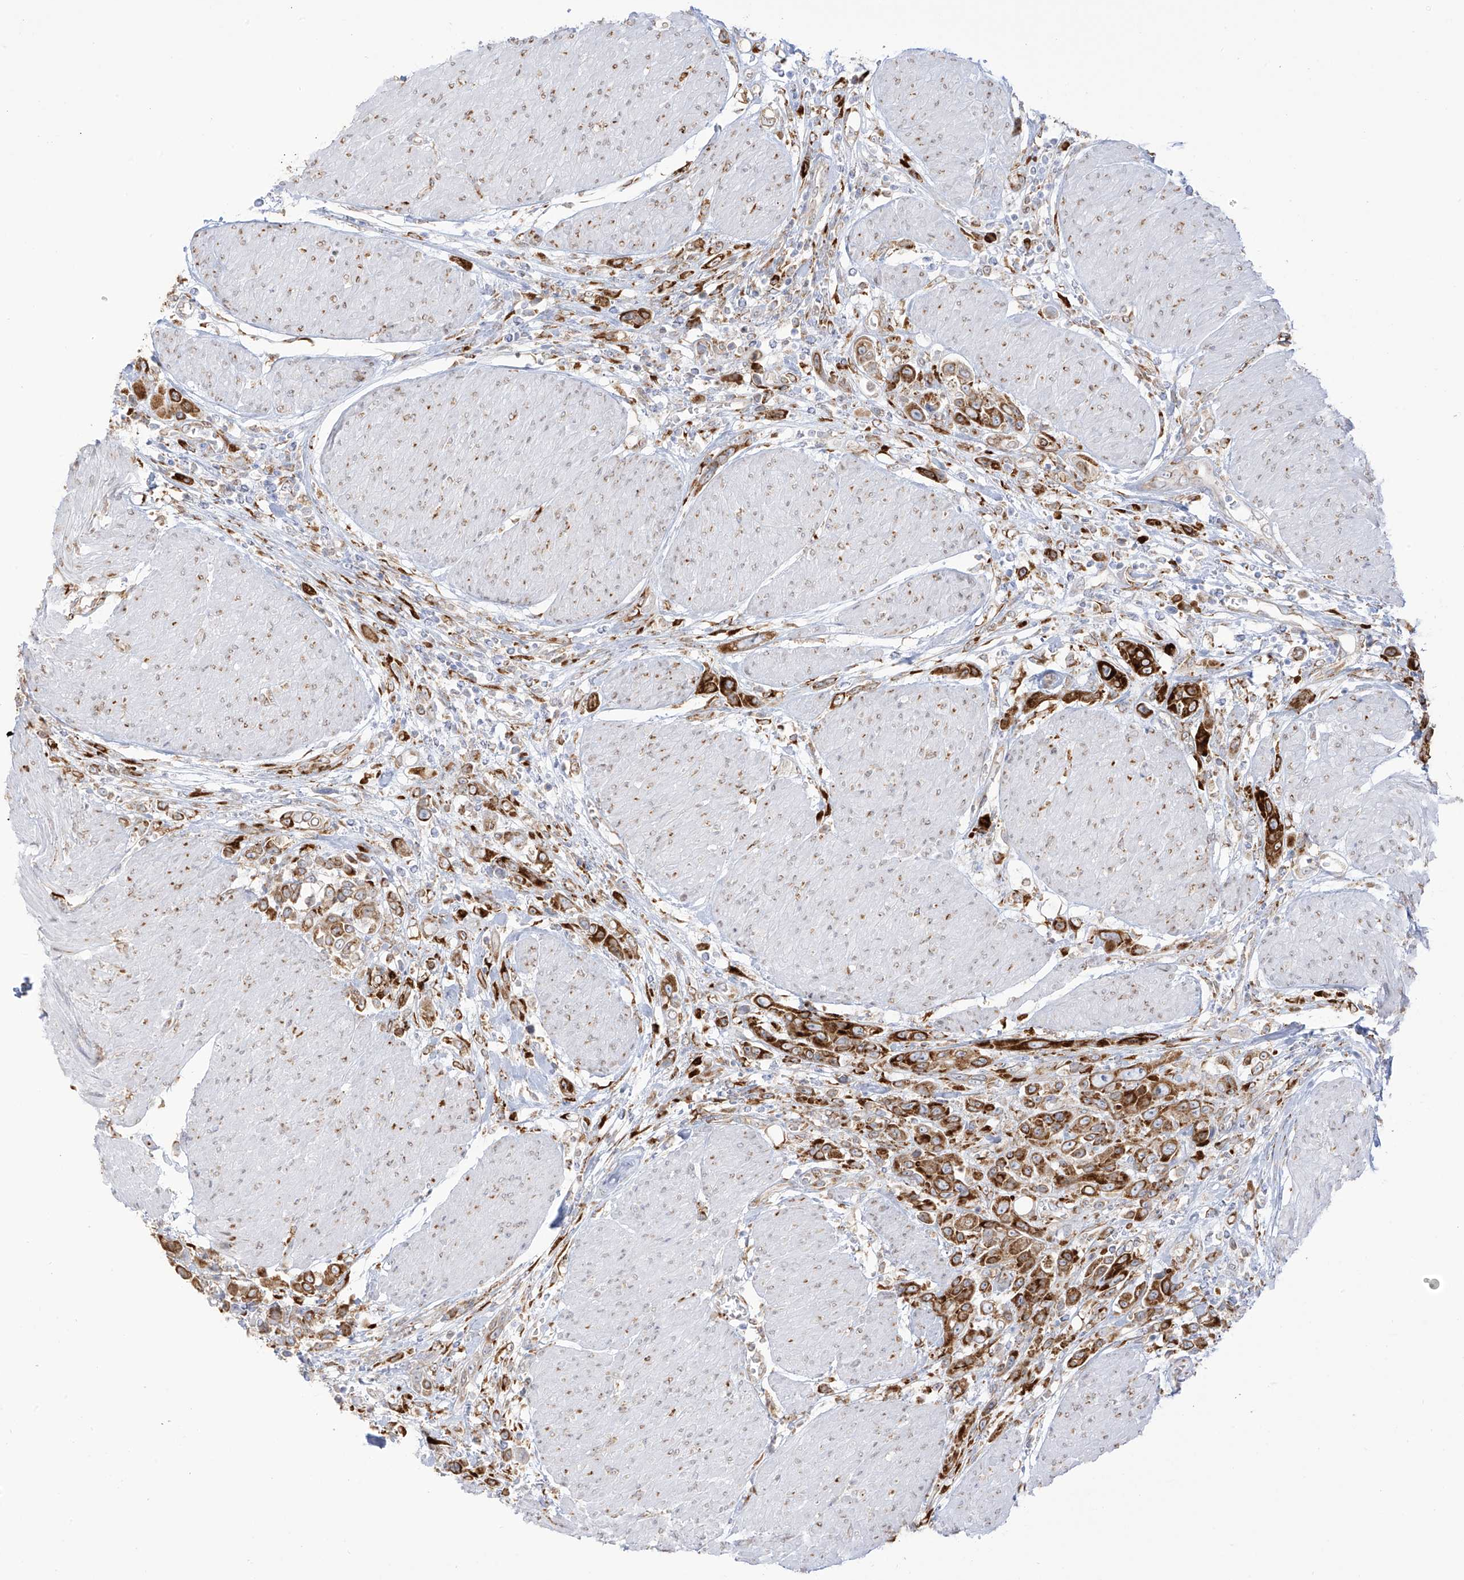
{"staining": {"intensity": "strong", "quantity": ">75%", "location": "cytoplasmic/membranous"}, "tissue": "urothelial cancer", "cell_type": "Tumor cells", "image_type": "cancer", "snomed": [{"axis": "morphology", "description": "Urothelial carcinoma, High grade"}, {"axis": "topography", "description": "Urinary bladder"}], "caption": "A histopathology image showing strong cytoplasmic/membranous expression in about >75% of tumor cells in urothelial cancer, as visualized by brown immunohistochemical staining.", "gene": "LRRC59", "patient": {"sex": "male", "age": 50}}